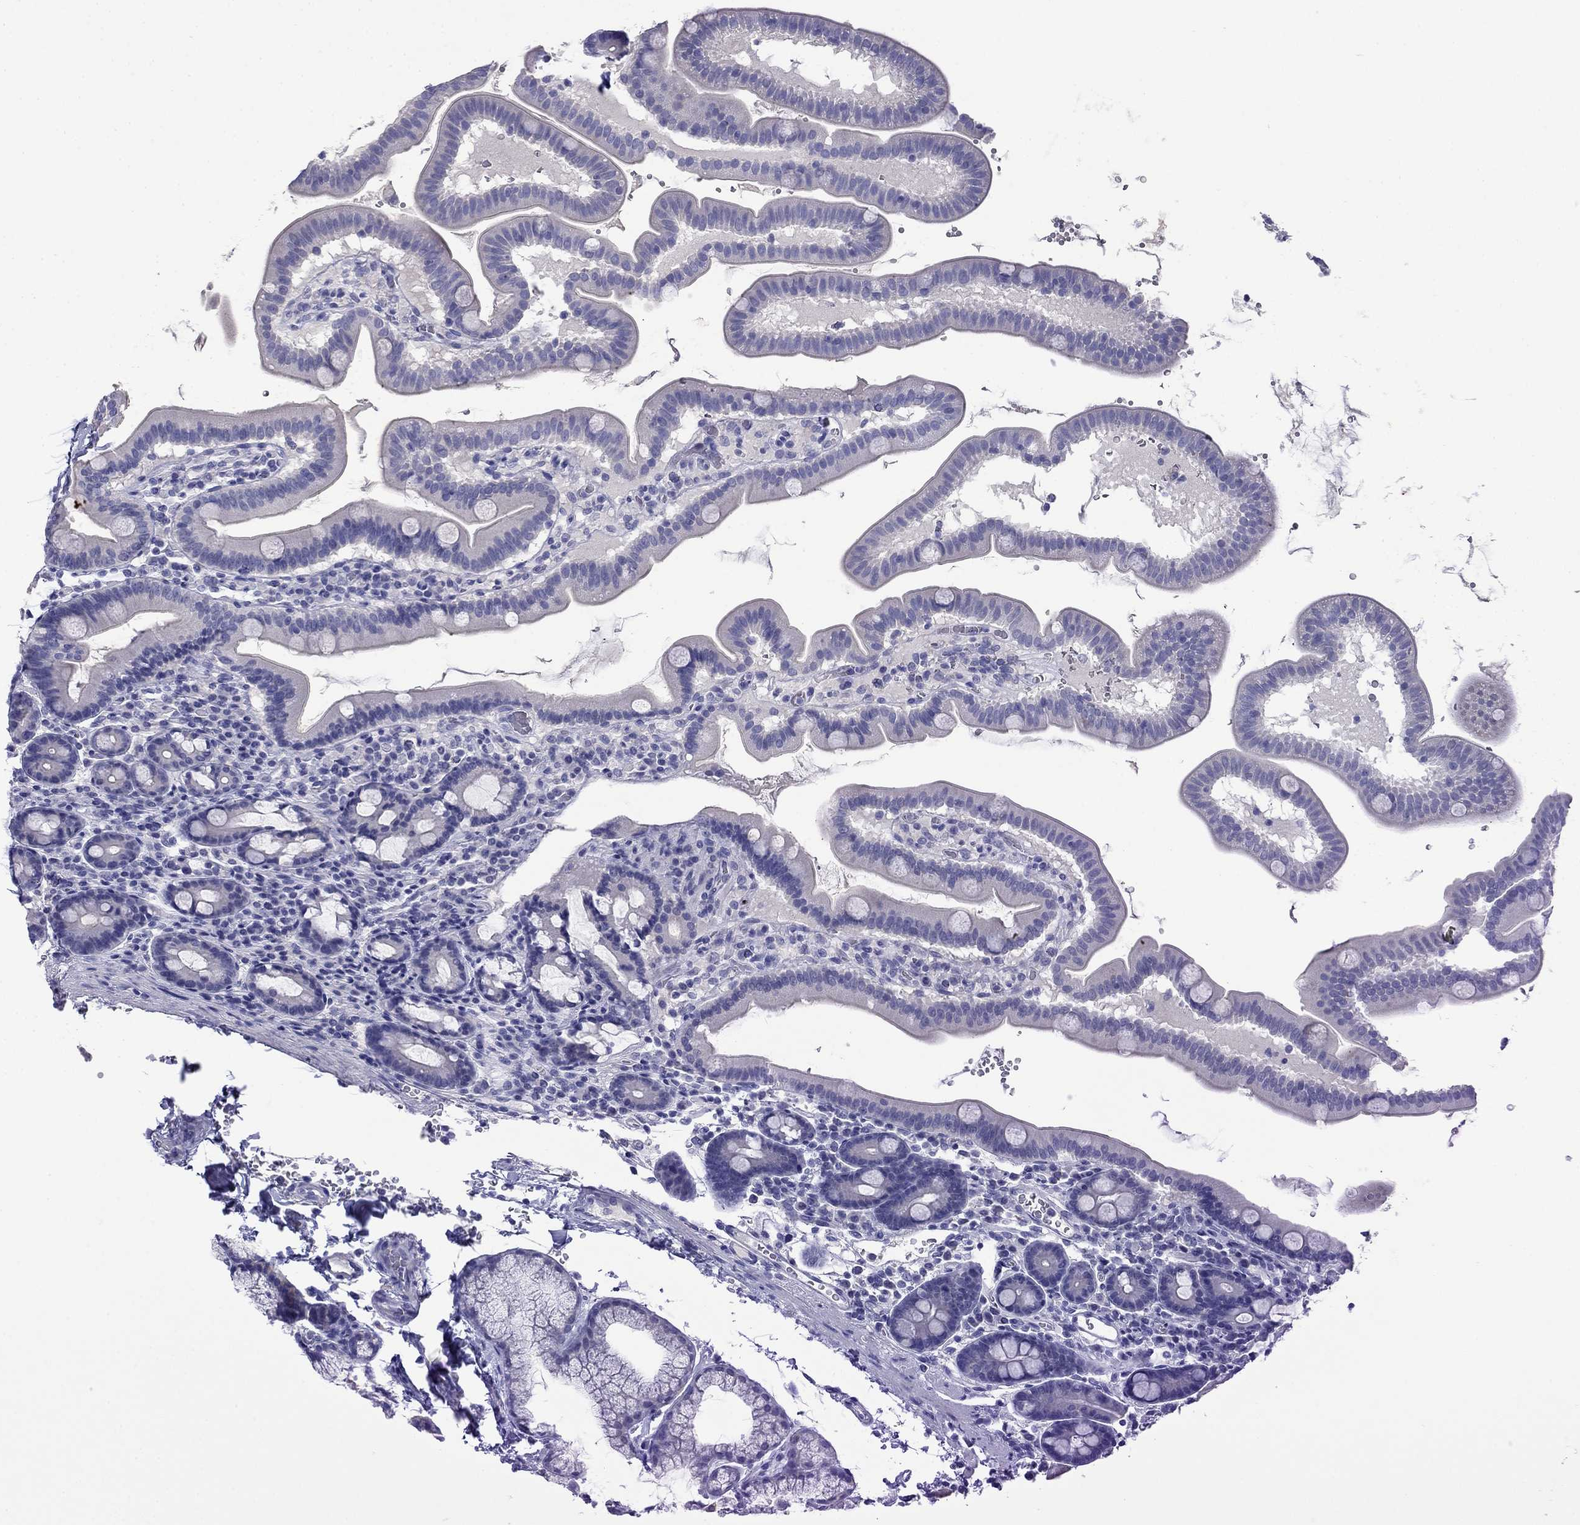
{"staining": {"intensity": "negative", "quantity": "none", "location": "none"}, "tissue": "duodenum", "cell_type": "Glandular cells", "image_type": "normal", "snomed": [{"axis": "morphology", "description": "Normal tissue, NOS"}, {"axis": "topography", "description": "Duodenum"}], "caption": "IHC photomicrograph of normal human duodenum stained for a protein (brown), which displays no positivity in glandular cells. Brightfield microscopy of immunohistochemistry (IHC) stained with DAB (3,3'-diaminobenzidine) (brown) and hematoxylin (blue), captured at high magnification.", "gene": "MYO15A", "patient": {"sex": "male", "age": 59}}